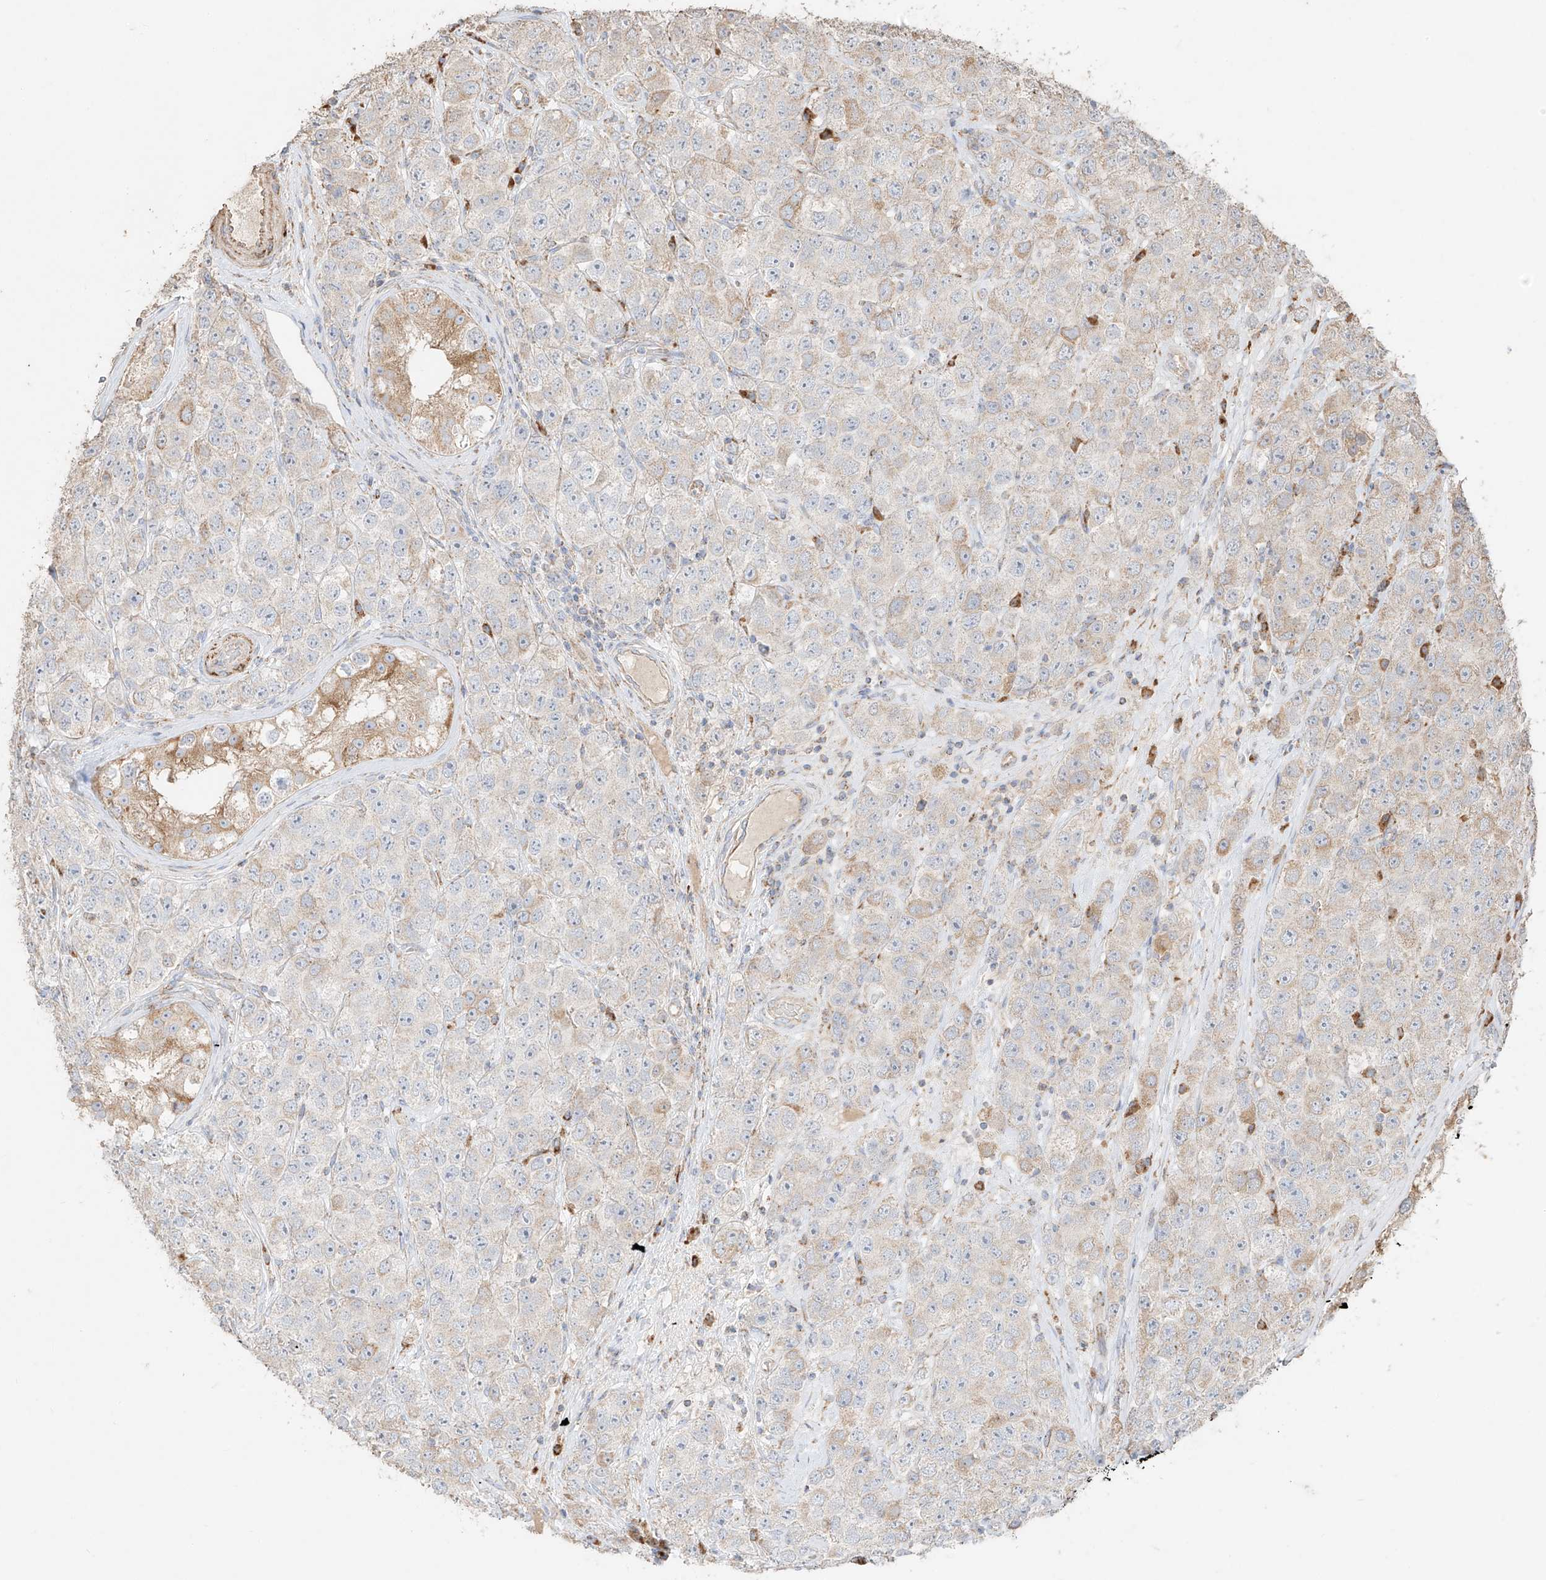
{"staining": {"intensity": "weak", "quantity": "<25%", "location": "cytoplasmic/membranous"}, "tissue": "testis cancer", "cell_type": "Tumor cells", "image_type": "cancer", "snomed": [{"axis": "morphology", "description": "Seminoma, NOS"}, {"axis": "topography", "description": "Testis"}], "caption": "There is no significant positivity in tumor cells of testis cancer (seminoma).", "gene": "COLGALT2", "patient": {"sex": "male", "age": 28}}